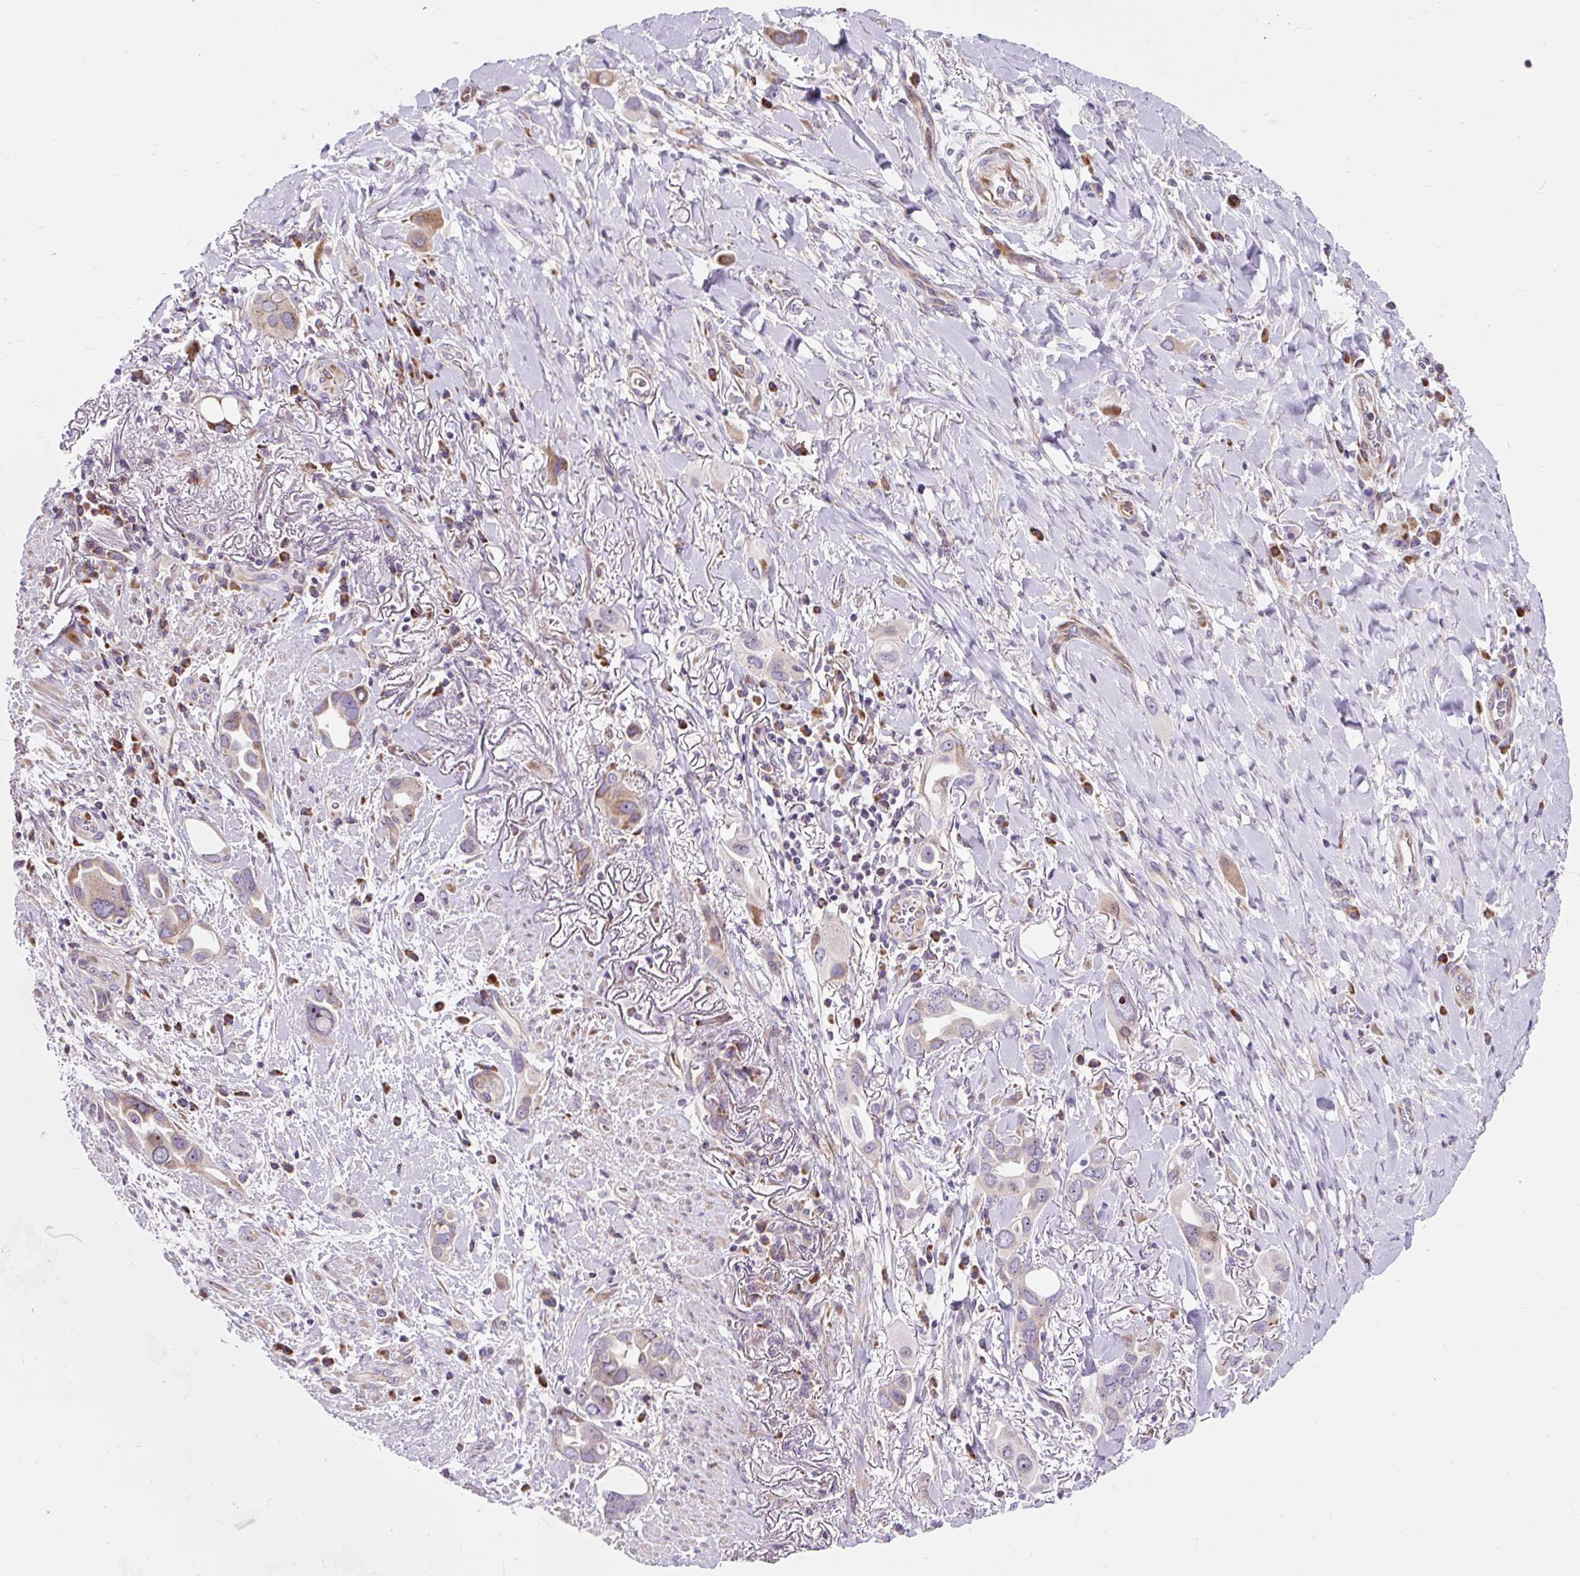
{"staining": {"intensity": "moderate", "quantity": "25%-75%", "location": "cytoplasmic/membranous"}, "tissue": "lung cancer", "cell_type": "Tumor cells", "image_type": "cancer", "snomed": [{"axis": "morphology", "description": "Adenocarcinoma, NOS"}, {"axis": "topography", "description": "Lung"}], "caption": "Immunohistochemical staining of lung cancer (adenocarcinoma) shows medium levels of moderate cytoplasmic/membranous expression in about 25%-75% of tumor cells. (Brightfield microscopy of DAB IHC at high magnification).", "gene": "CISD3", "patient": {"sex": "male", "age": 76}}